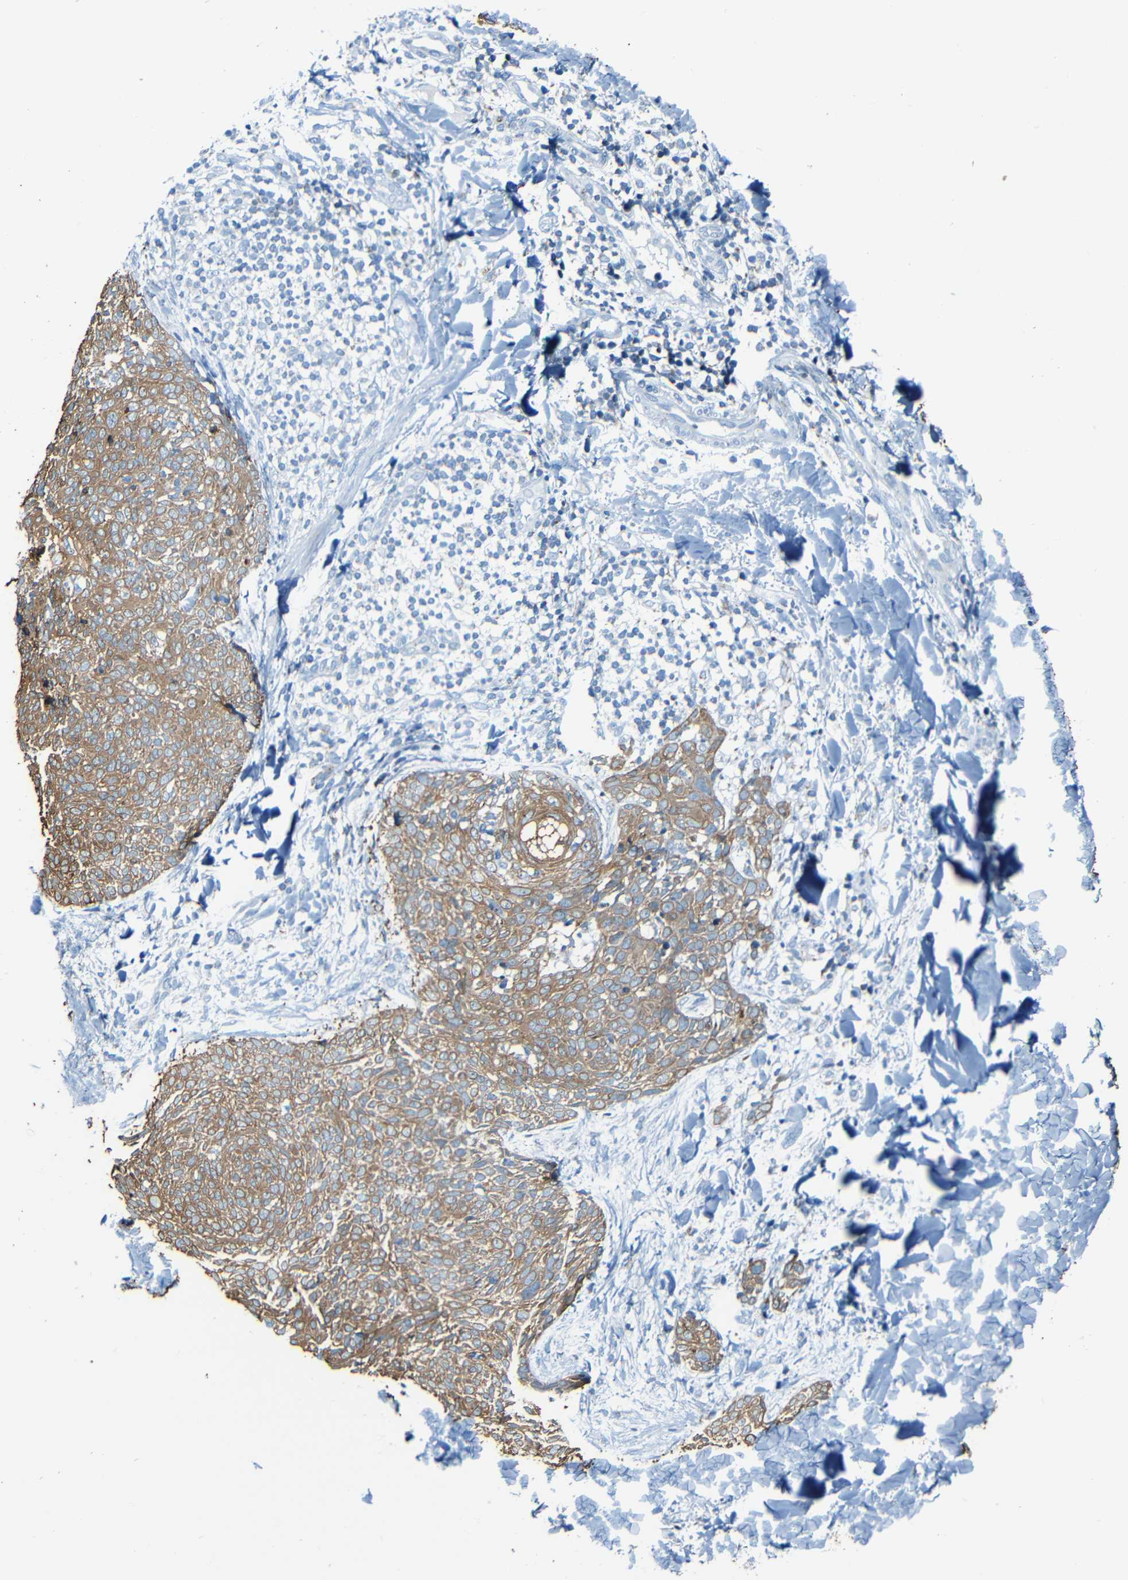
{"staining": {"intensity": "moderate", "quantity": ">75%", "location": "cytoplasmic/membranous"}, "tissue": "skin cancer", "cell_type": "Tumor cells", "image_type": "cancer", "snomed": [{"axis": "morphology", "description": "Normal tissue, NOS"}, {"axis": "morphology", "description": "Basal cell carcinoma"}, {"axis": "topography", "description": "Skin"}], "caption": "Immunohistochemical staining of human skin cancer (basal cell carcinoma) exhibits medium levels of moderate cytoplasmic/membranous positivity in about >75% of tumor cells.", "gene": "WSCD2", "patient": {"sex": "female", "age": 57}}